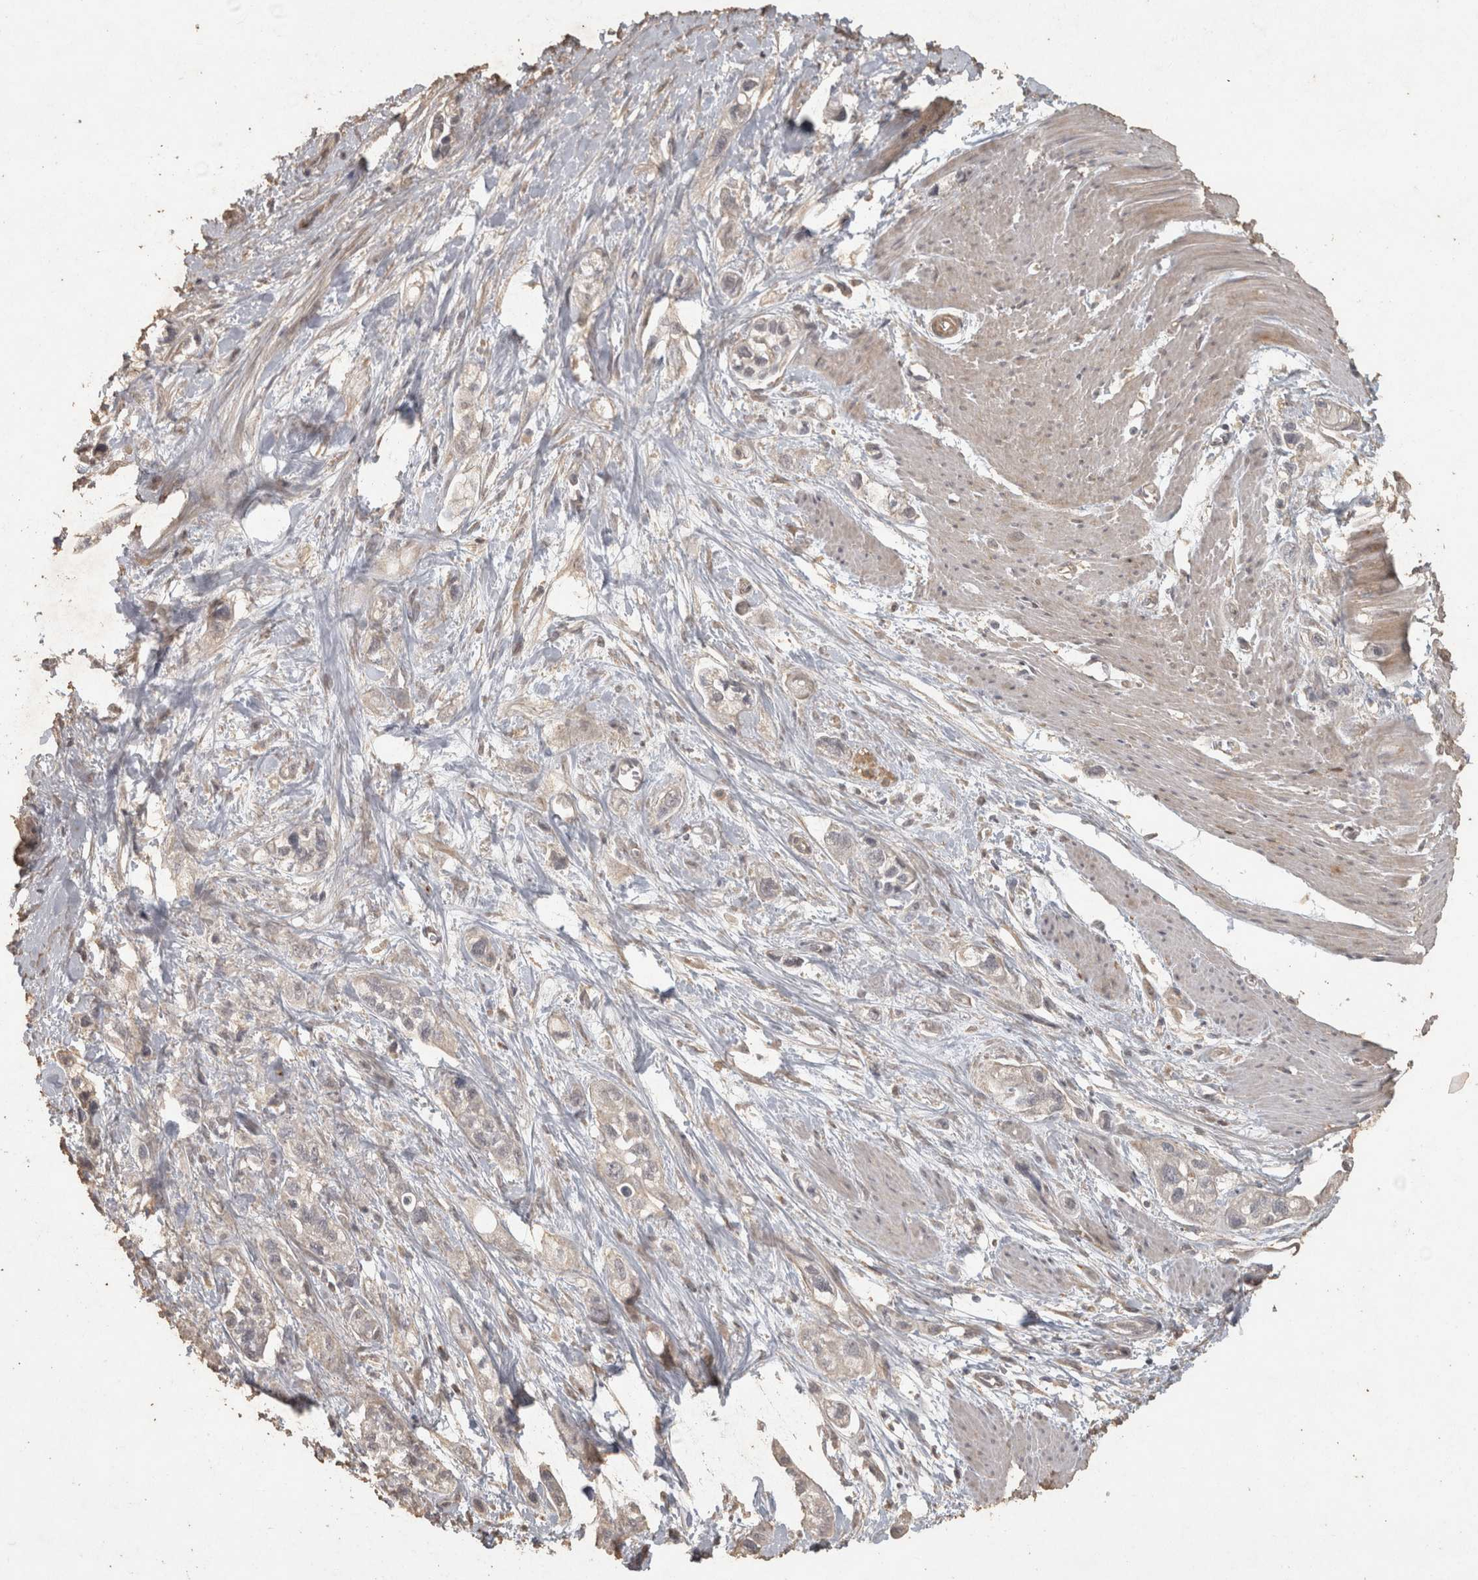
{"staining": {"intensity": "weak", "quantity": "<25%", "location": "cytoplasmic/membranous"}, "tissue": "pancreatic cancer", "cell_type": "Tumor cells", "image_type": "cancer", "snomed": [{"axis": "morphology", "description": "Adenocarcinoma, NOS"}, {"axis": "topography", "description": "Pancreas"}], "caption": "High power microscopy histopathology image of an immunohistochemistry photomicrograph of pancreatic cancer, revealing no significant positivity in tumor cells.", "gene": "OSTN", "patient": {"sex": "male", "age": 74}}